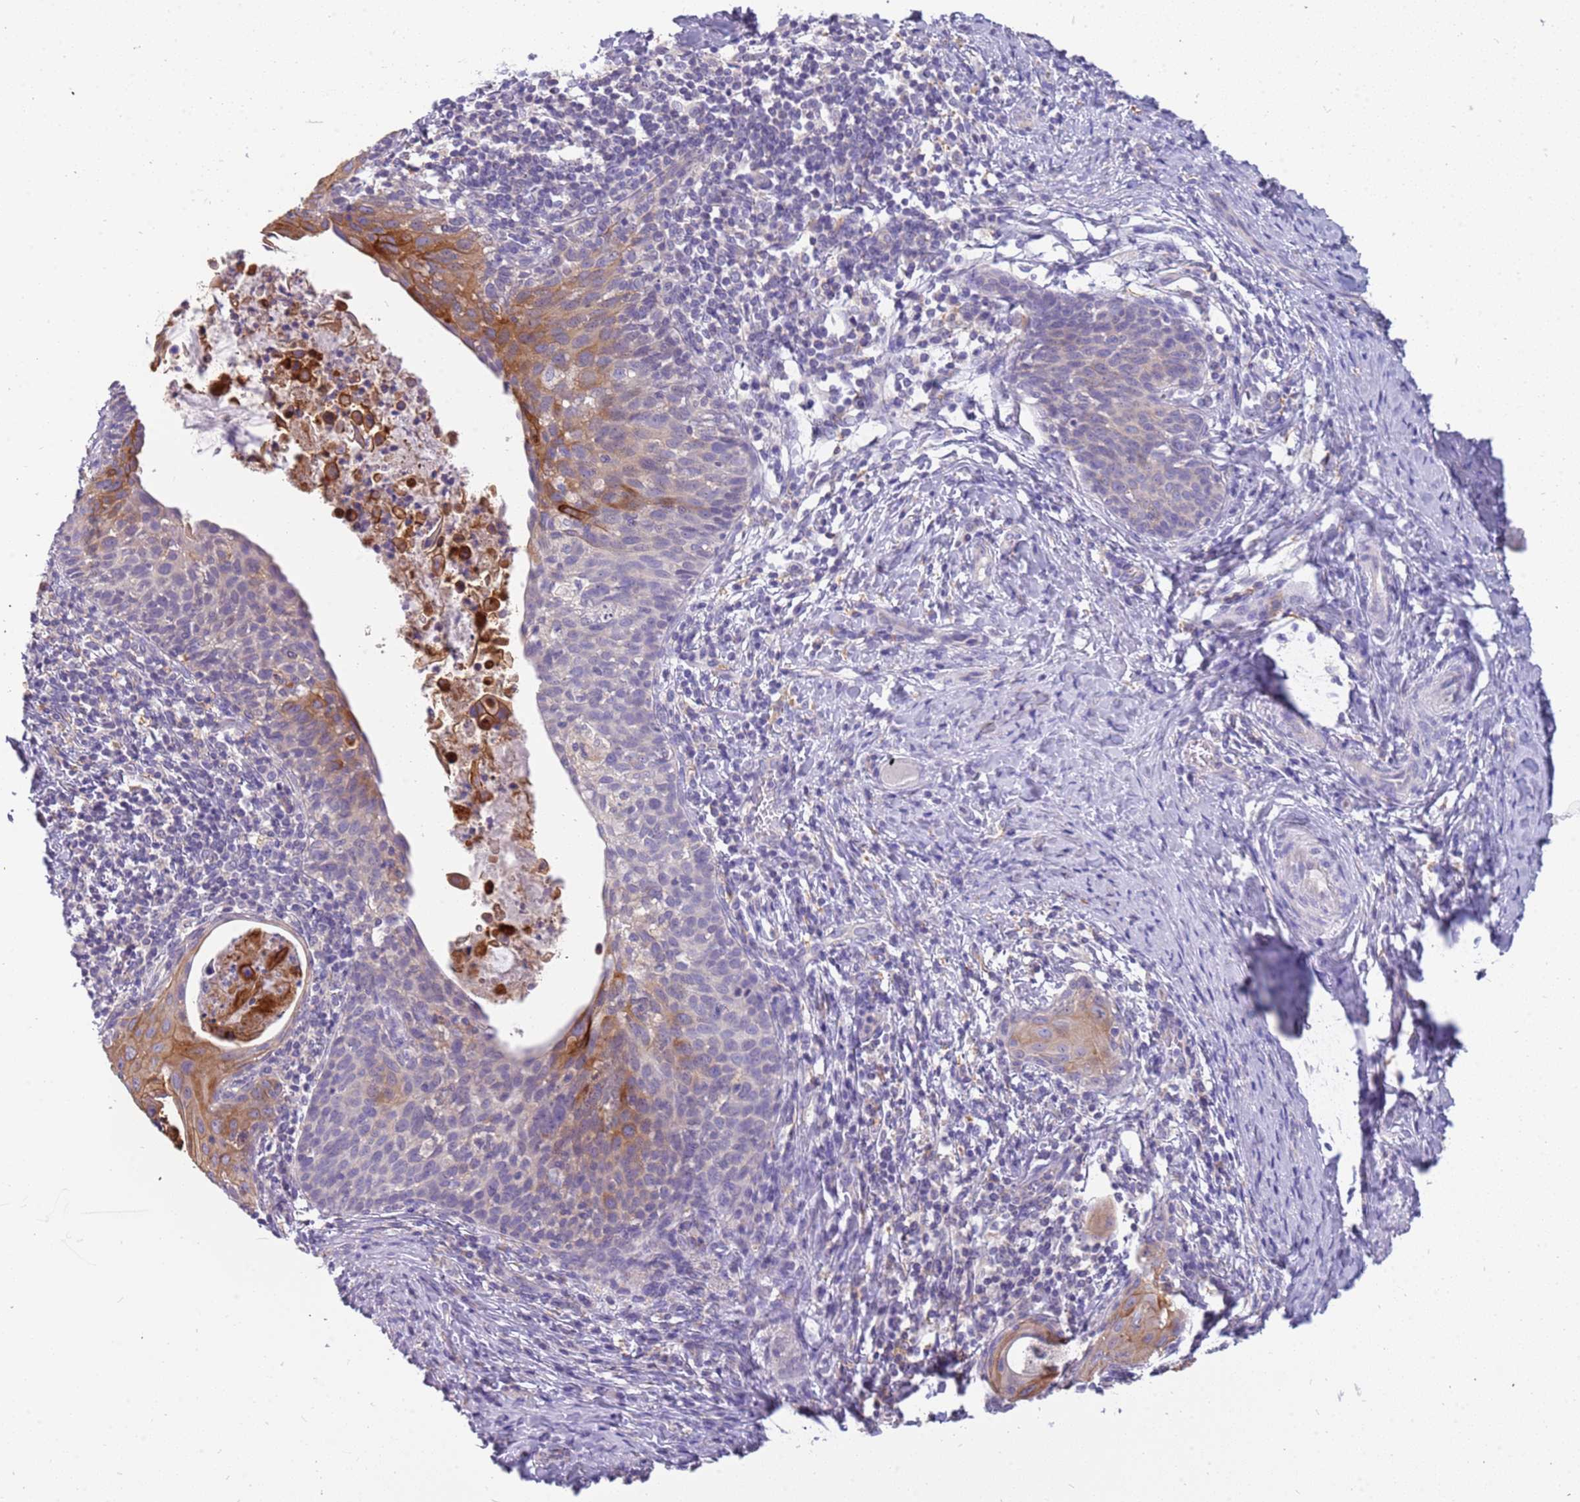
{"staining": {"intensity": "moderate", "quantity": "<25%", "location": "cytoplasmic/membranous"}, "tissue": "cervical cancer", "cell_type": "Tumor cells", "image_type": "cancer", "snomed": [{"axis": "morphology", "description": "Squamous cell carcinoma, NOS"}, {"axis": "topography", "description": "Cervix"}], "caption": "Protein analysis of cervical cancer tissue displays moderate cytoplasmic/membranous positivity in about <25% of tumor cells.", "gene": "RHCG", "patient": {"sex": "female", "age": 52}}